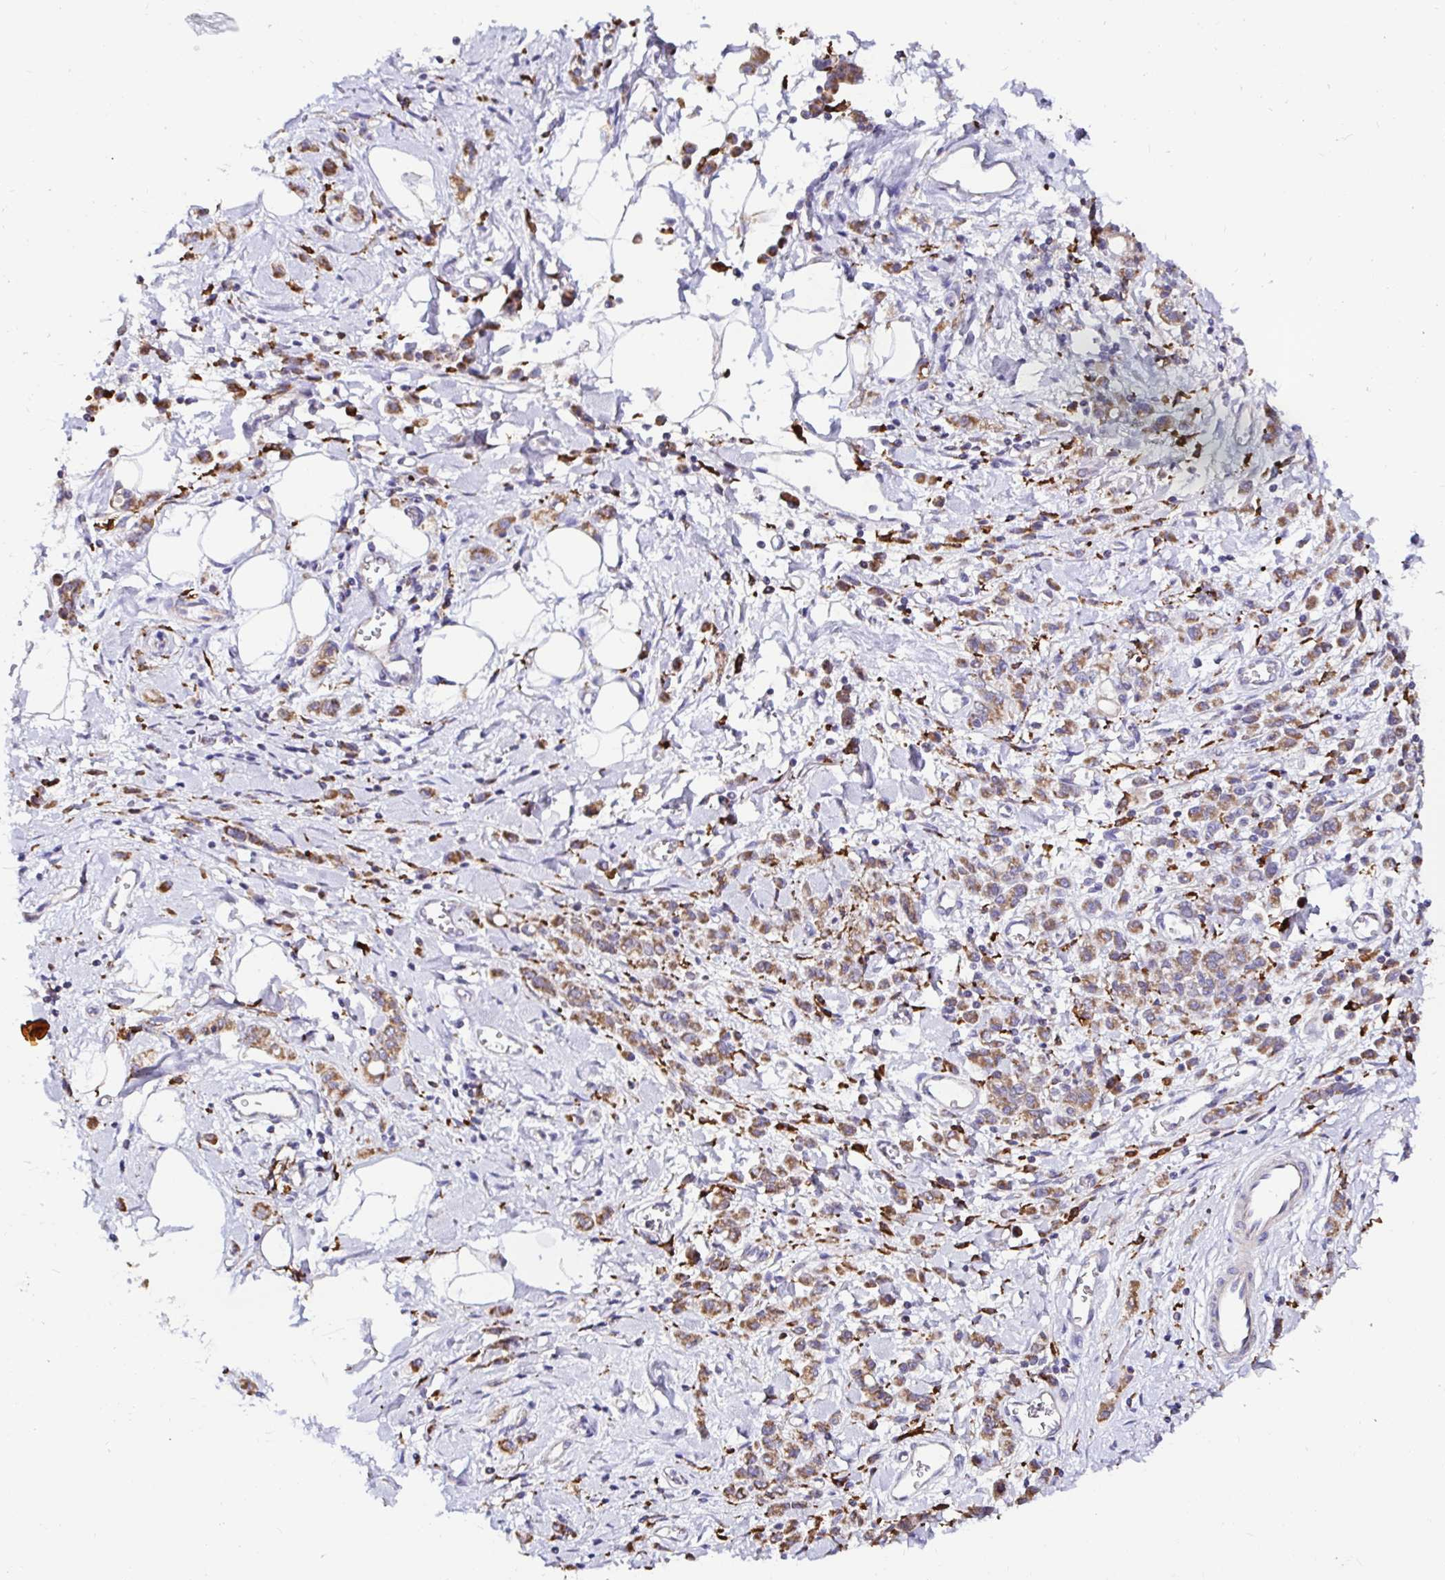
{"staining": {"intensity": "moderate", "quantity": "25%-75%", "location": "cytoplasmic/membranous"}, "tissue": "stomach cancer", "cell_type": "Tumor cells", "image_type": "cancer", "snomed": [{"axis": "morphology", "description": "Adenocarcinoma, NOS"}, {"axis": "topography", "description": "Stomach"}], "caption": "A brown stain labels moderate cytoplasmic/membranous expression of a protein in stomach cancer (adenocarcinoma) tumor cells.", "gene": "MSR1", "patient": {"sex": "male", "age": 77}}